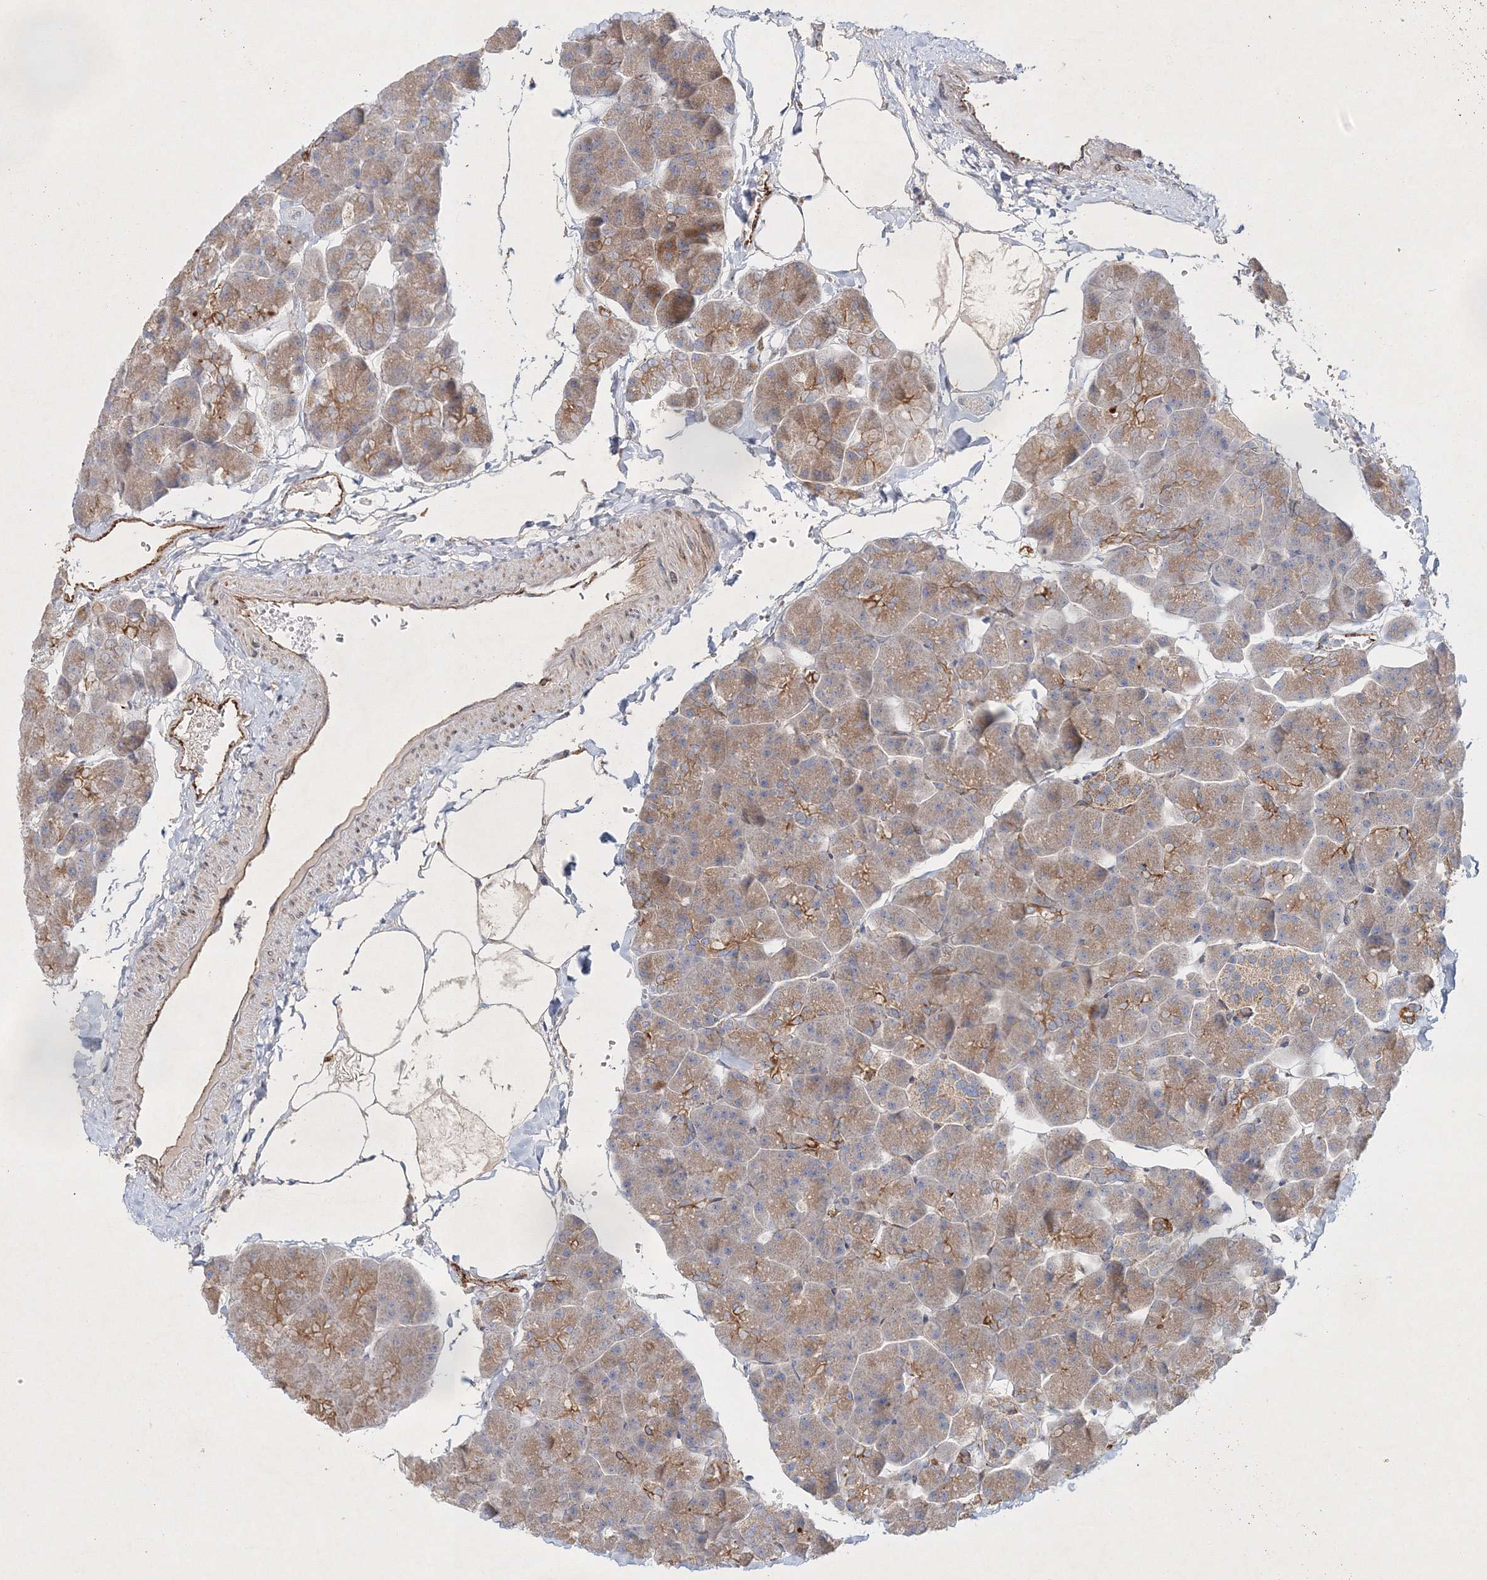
{"staining": {"intensity": "moderate", "quantity": ">75%", "location": "cytoplasmic/membranous"}, "tissue": "pancreas", "cell_type": "Exocrine glandular cells", "image_type": "normal", "snomed": [{"axis": "morphology", "description": "Normal tissue, NOS"}, {"axis": "topography", "description": "Pancreas"}], "caption": "Protein positivity by immunohistochemistry demonstrates moderate cytoplasmic/membranous positivity in about >75% of exocrine glandular cells in normal pancreas.", "gene": "ZFYVE16", "patient": {"sex": "male", "age": 35}}